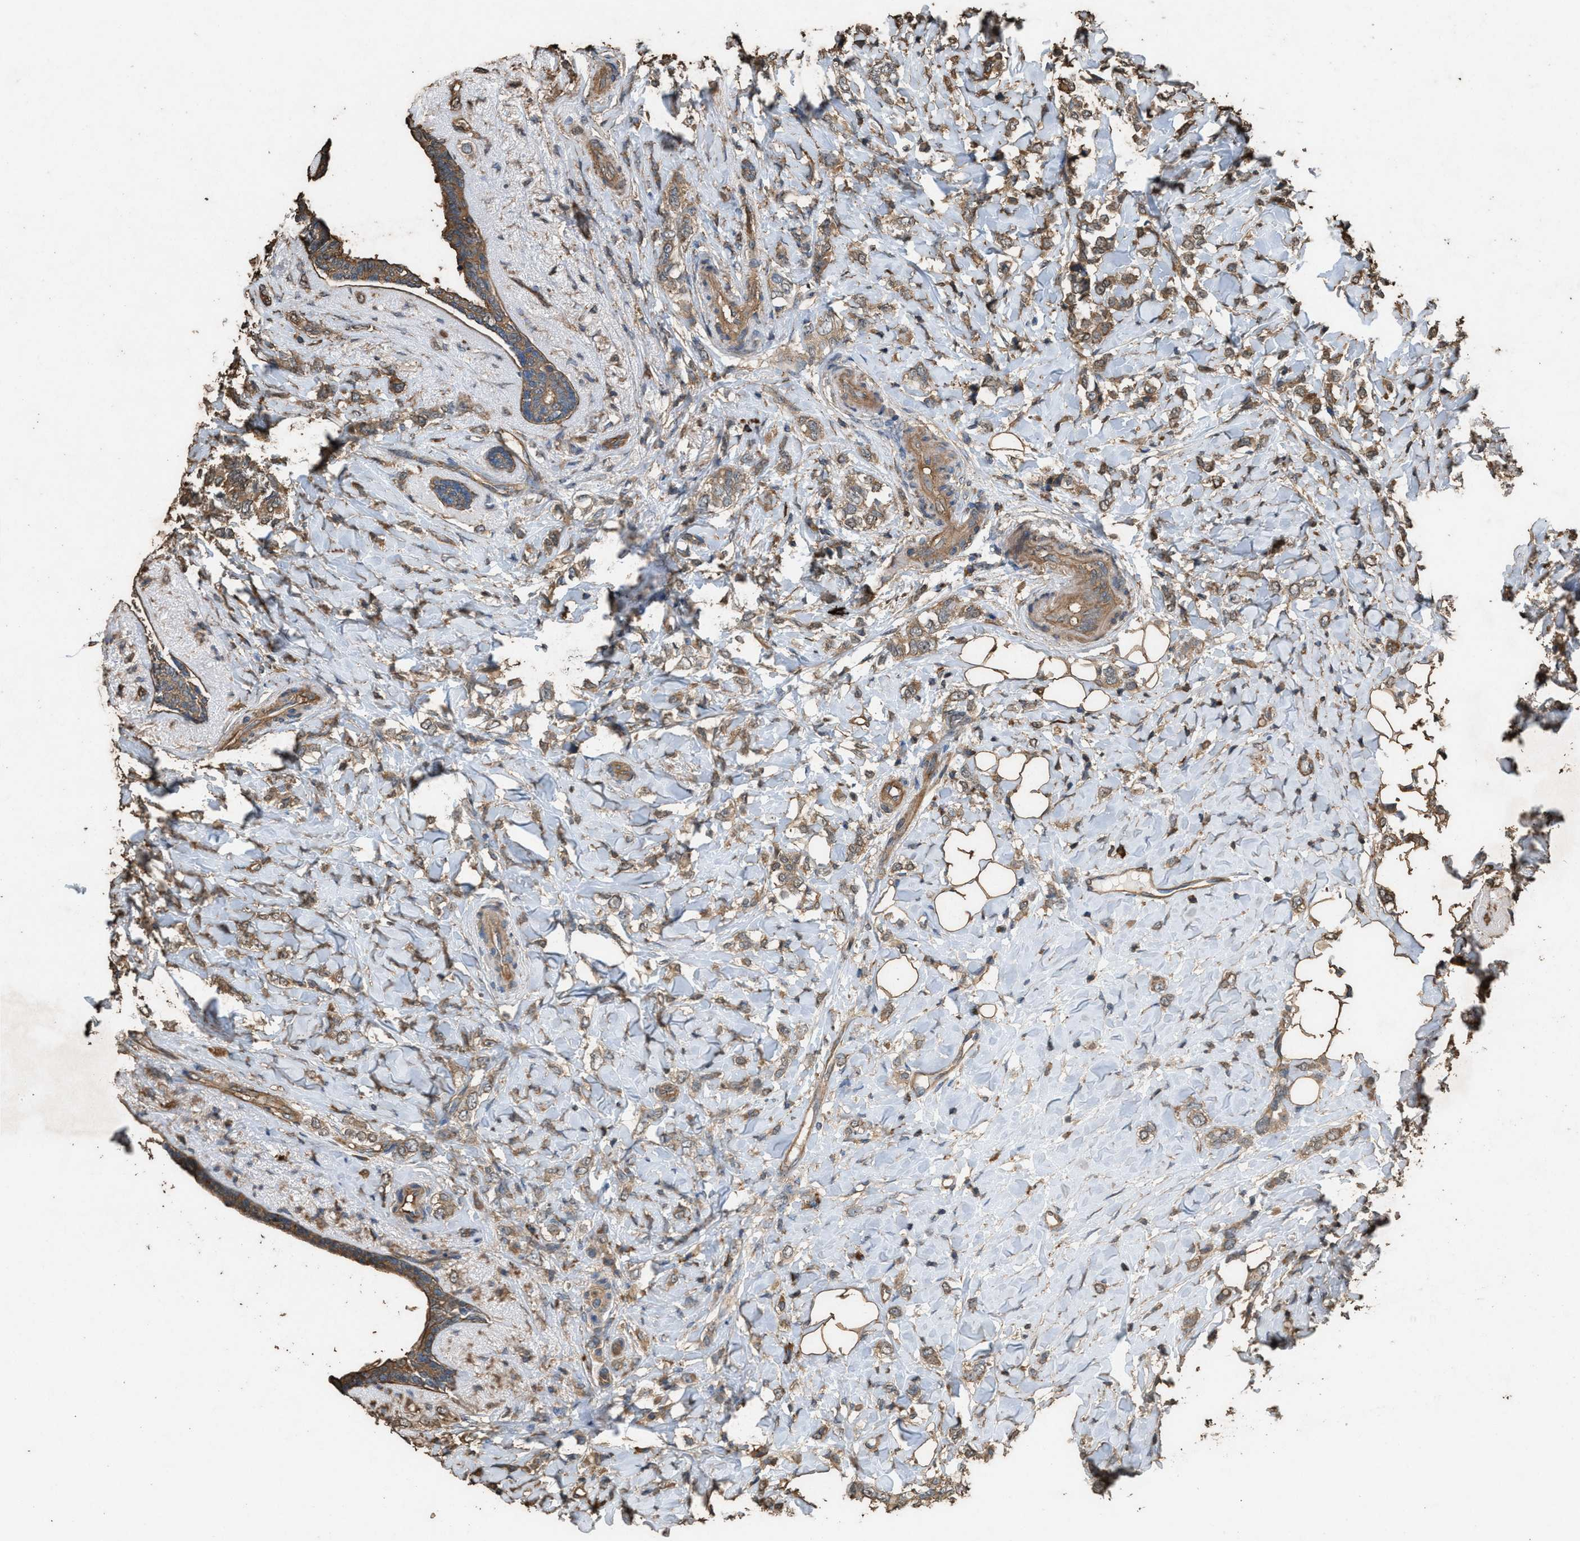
{"staining": {"intensity": "moderate", "quantity": ">75%", "location": "cytoplasmic/membranous"}, "tissue": "breast cancer", "cell_type": "Tumor cells", "image_type": "cancer", "snomed": [{"axis": "morphology", "description": "Normal tissue, NOS"}, {"axis": "morphology", "description": "Lobular carcinoma"}, {"axis": "topography", "description": "Breast"}], "caption": "Approximately >75% of tumor cells in breast cancer (lobular carcinoma) exhibit moderate cytoplasmic/membranous protein positivity as visualized by brown immunohistochemical staining.", "gene": "DCAF7", "patient": {"sex": "female", "age": 47}}